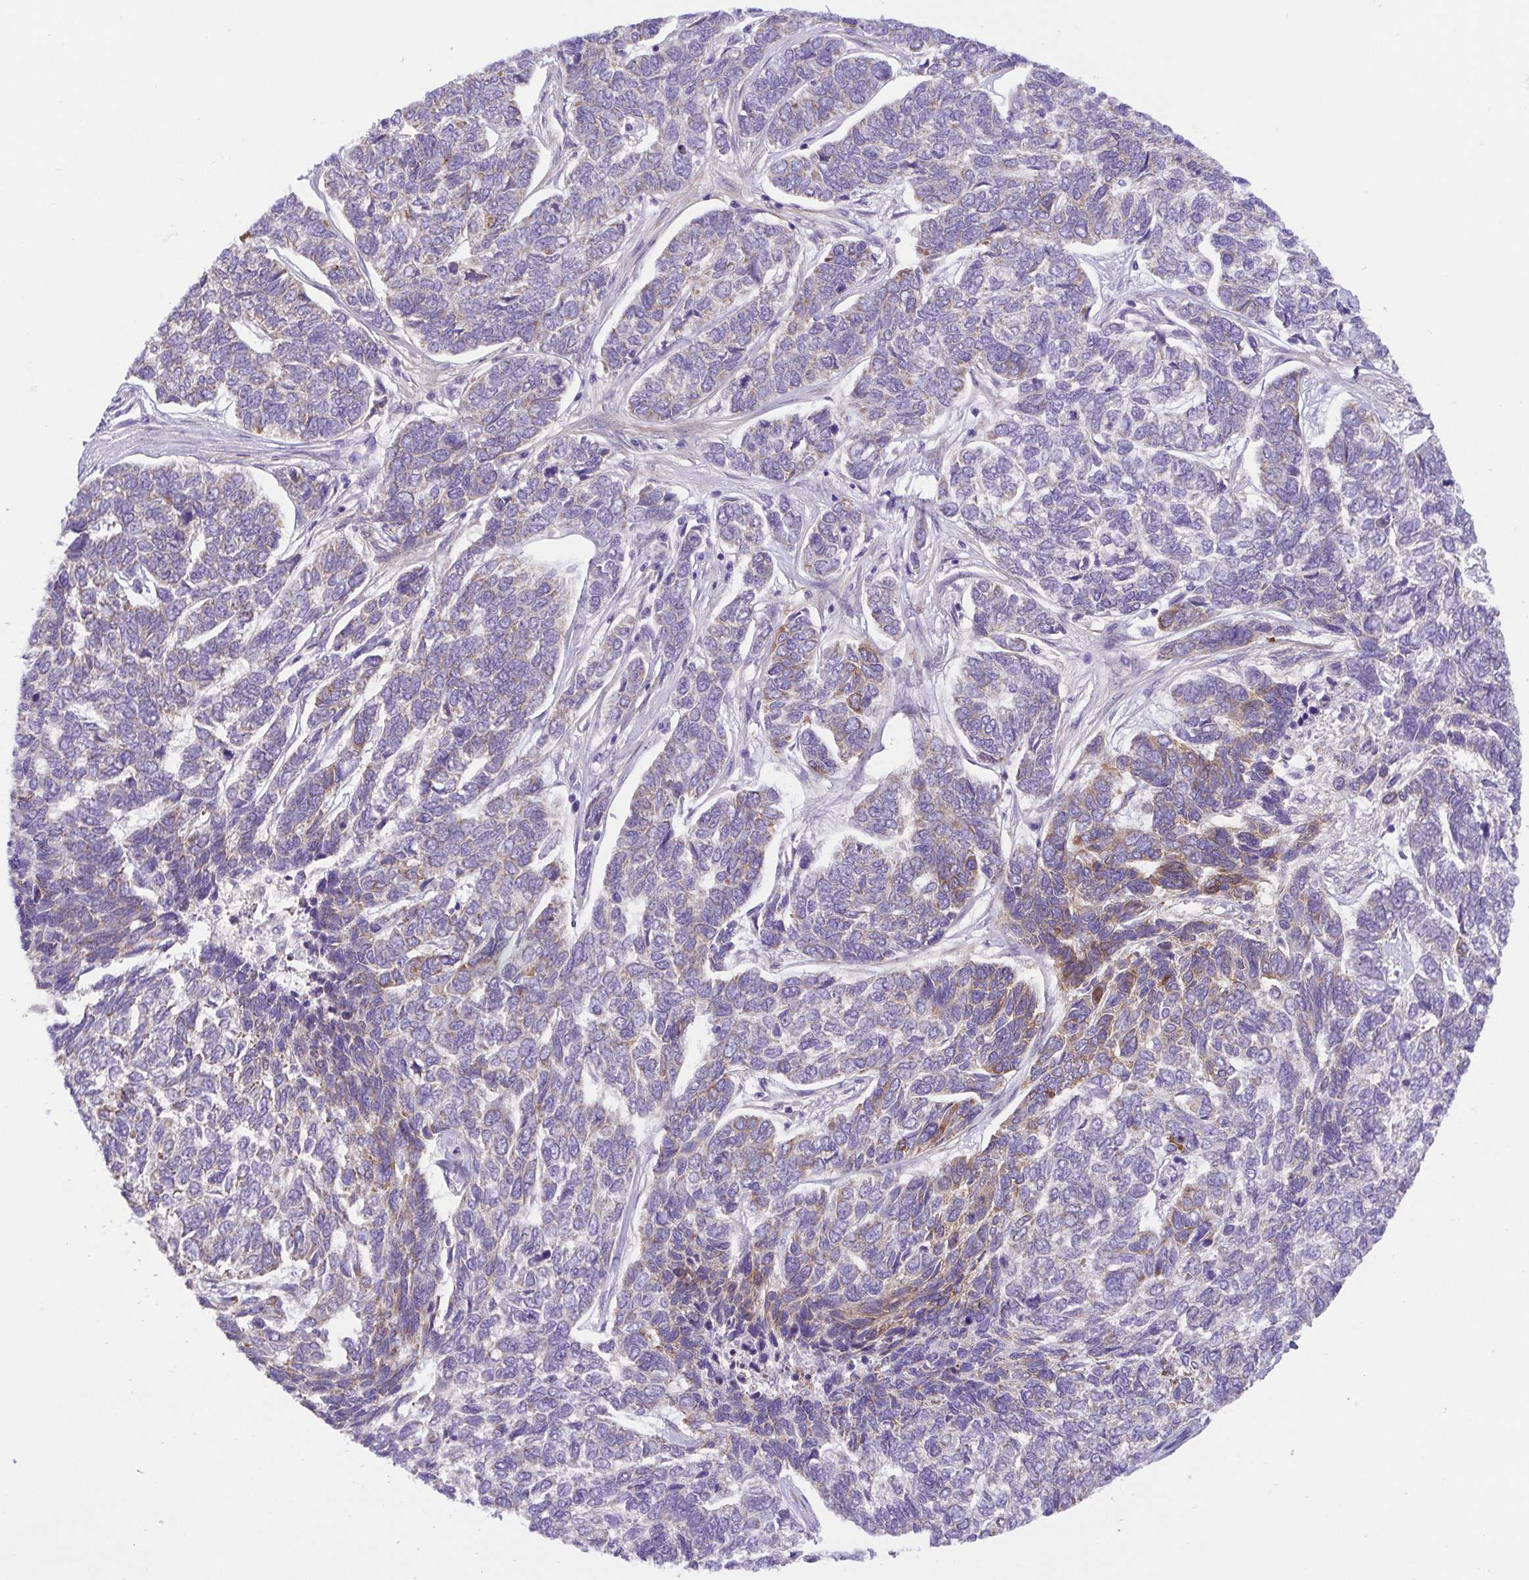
{"staining": {"intensity": "weak", "quantity": "<25%", "location": "cytoplasmic/membranous"}, "tissue": "skin cancer", "cell_type": "Tumor cells", "image_type": "cancer", "snomed": [{"axis": "morphology", "description": "Basal cell carcinoma"}, {"axis": "topography", "description": "Skin"}], "caption": "DAB immunohistochemical staining of human skin basal cell carcinoma exhibits no significant staining in tumor cells.", "gene": "SLC13A1", "patient": {"sex": "female", "age": 65}}